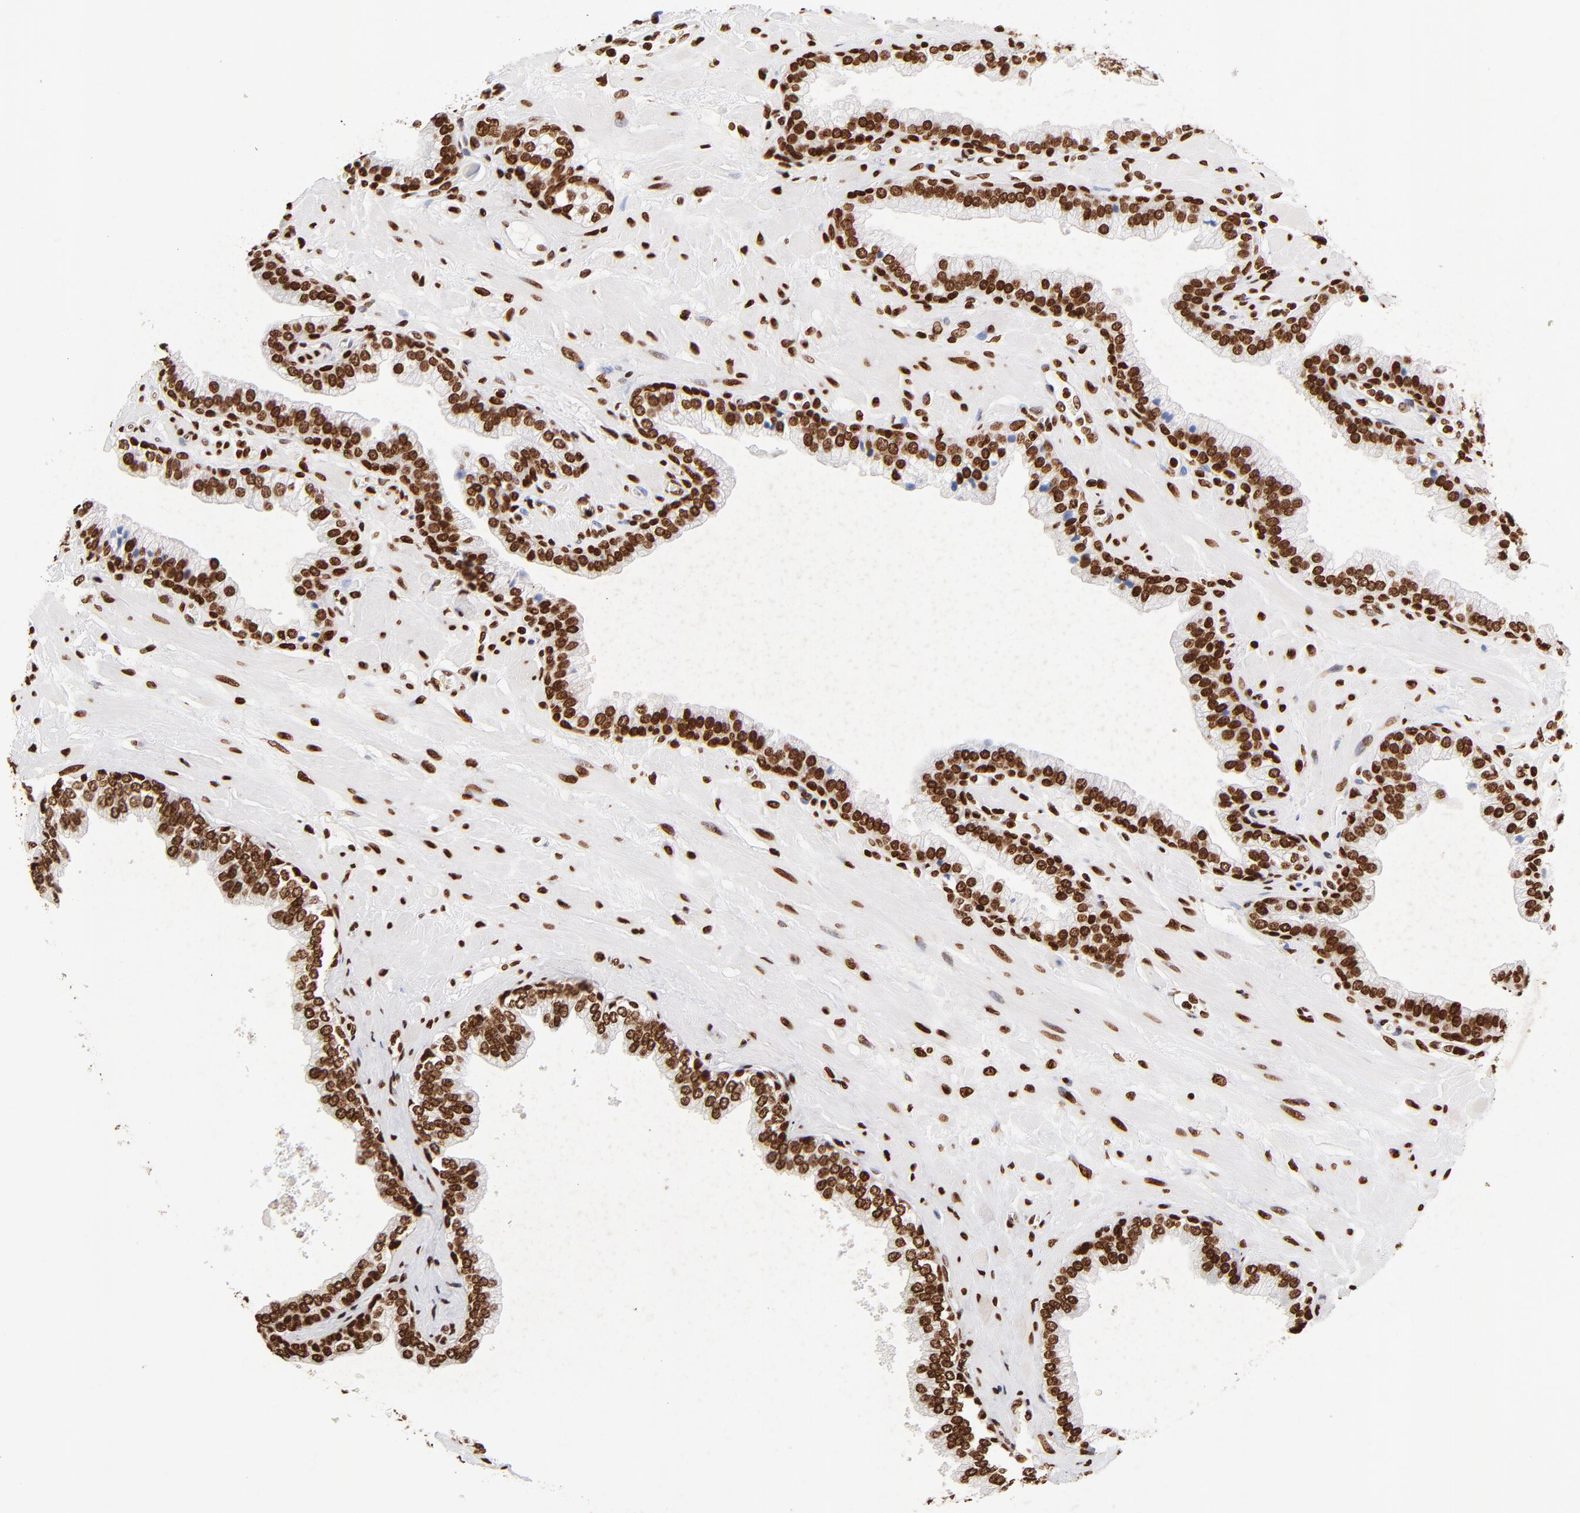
{"staining": {"intensity": "strong", "quantity": ">75%", "location": "nuclear"}, "tissue": "prostate", "cell_type": "Glandular cells", "image_type": "normal", "snomed": [{"axis": "morphology", "description": "Normal tissue, NOS"}, {"axis": "topography", "description": "Prostate"}], "caption": "Normal prostate displays strong nuclear positivity in about >75% of glandular cells.", "gene": "FBH1", "patient": {"sex": "male", "age": 60}}